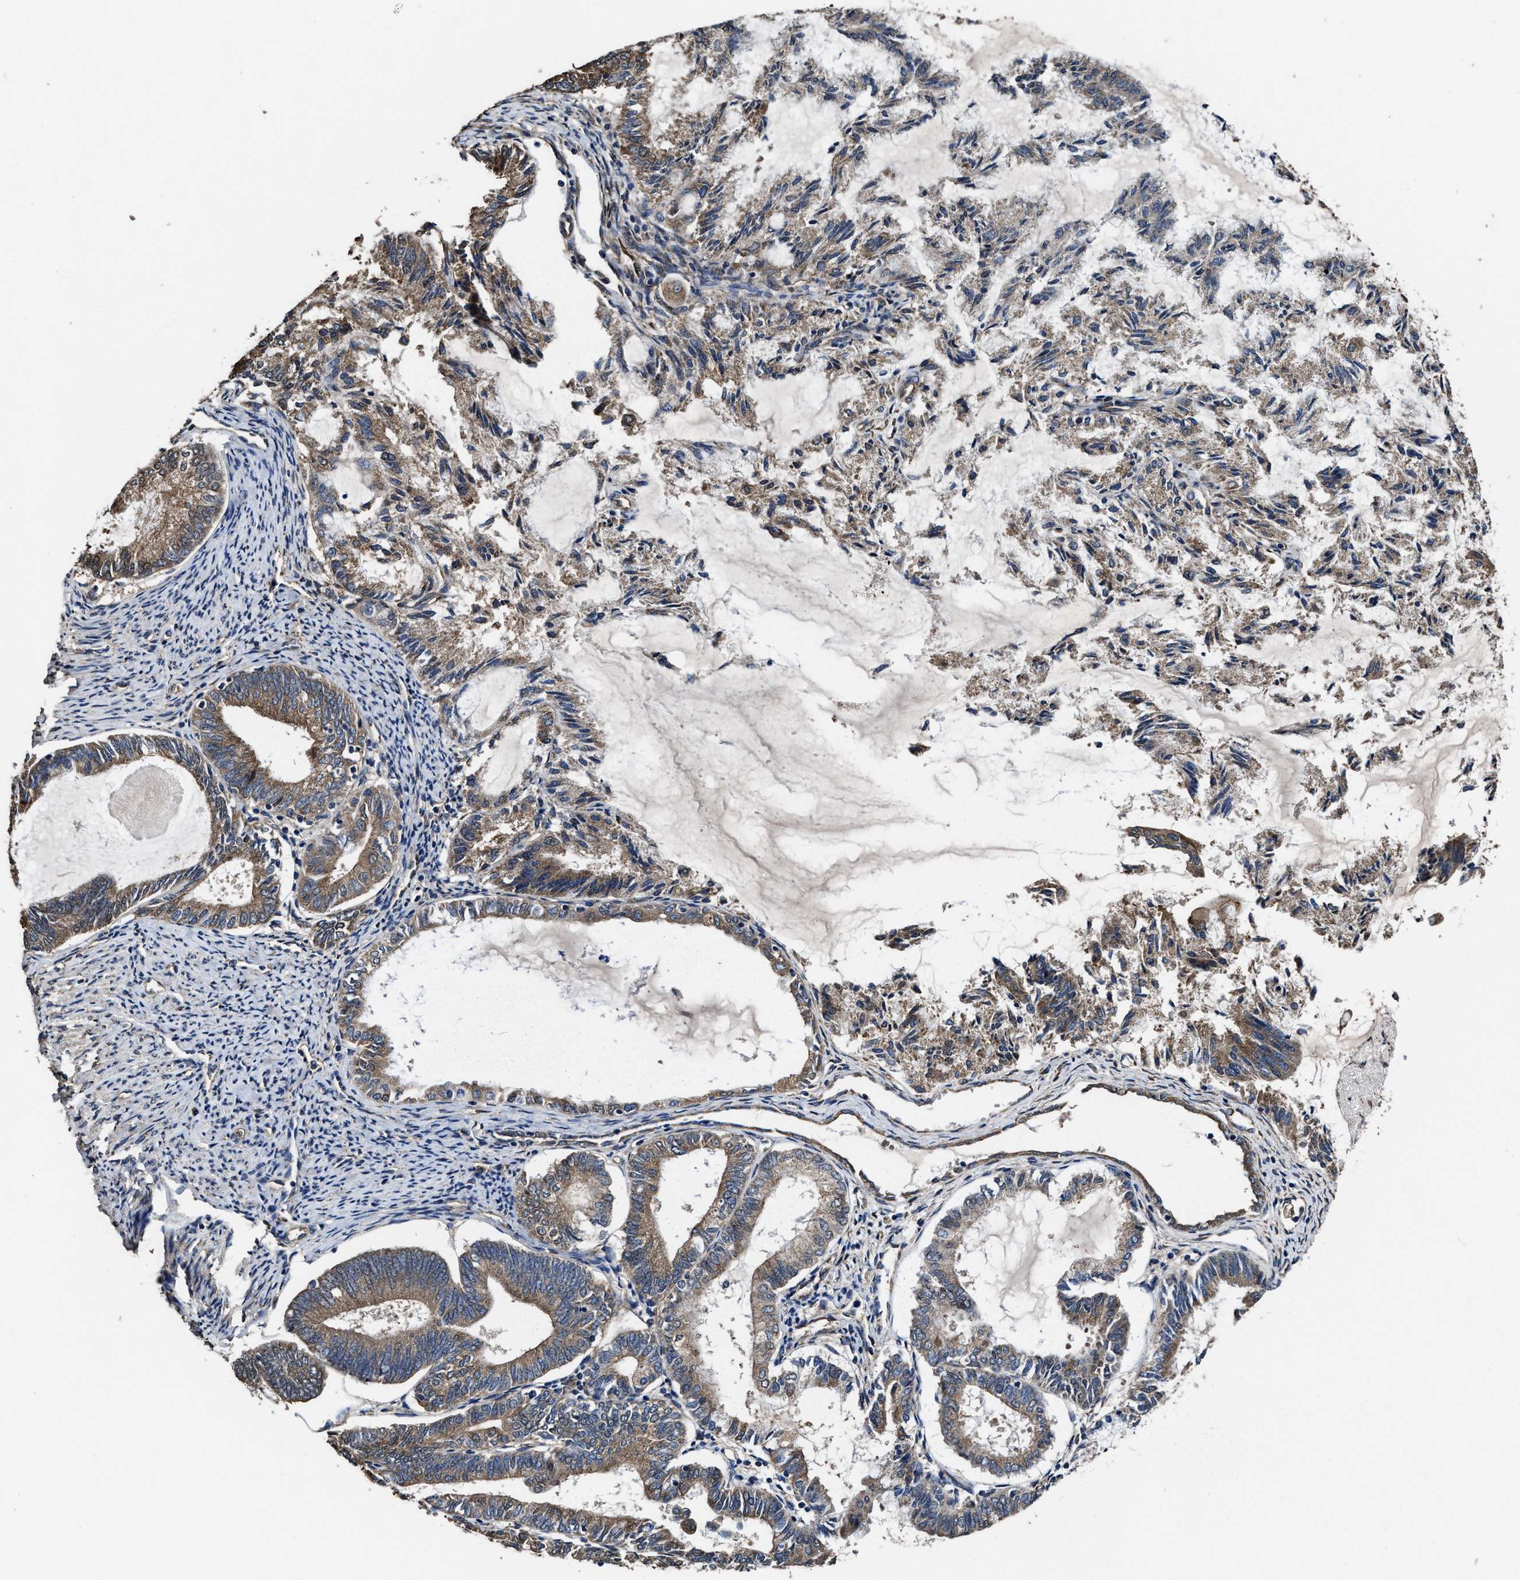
{"staining": {"intensity": "moderate", "quantity": ">75%", "location": "cytoplasmic/membranous"}, "tissue": "endometrial cancer", "cell_type": "Tumor cells", "image_type": "cancer", "snomed": [{"axis": "morphology", "description": "Adenocarcinoma, NOS"}, {"axis": "topography", "description": "Endometrium"}], "caption": "DAB (3,3'-diaminobenzidine) immunohistochemical staining of endometrial adenocarcinoma displays moderate cytoplasmic/membranous protein positivity in about >75% of tumor cells.", "gene": "IDNK", "patient": {"sex": "female", "age": 86}}